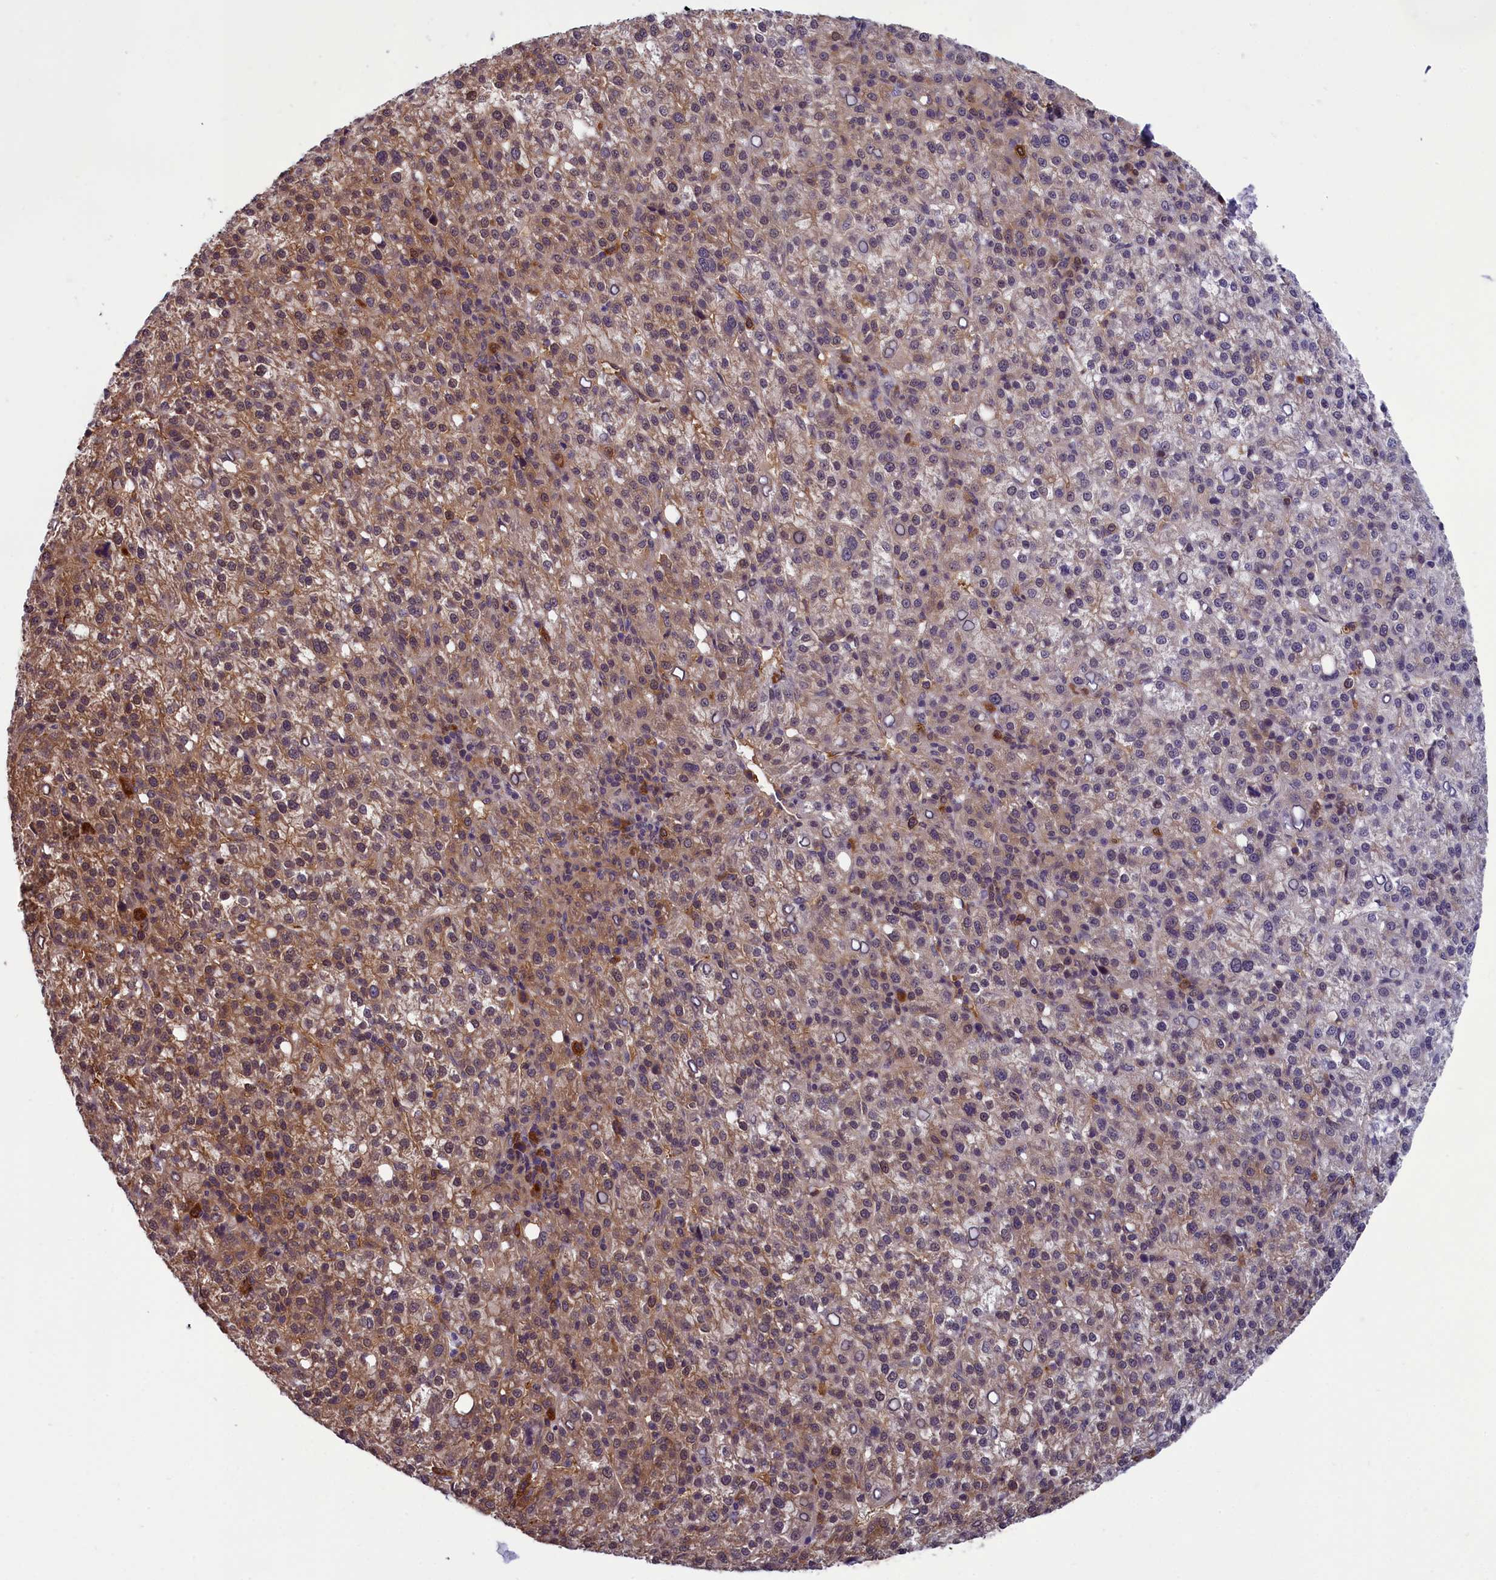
{"staining": {"intensity": "moderate", "quantity": "25%-75%", "location": "cytoplasmic/membranous,nuclear"}, "tissue": "liver cancer", "cell_type": "Tumor cells", "image_type": "cancer", "snomed": [{"axis": "morphology", "description": "Carcinoma, Hepatocellular, NOS"}, {"axis": "topography", "description": "Liver"}], "caption": "Protein expression by immunohistochemistry (IHC) demonstrates moderate cytoplasmic/membranous and nuclear positivity in approximately 25%-75% of tumor cells in liver cancer (hepatocellular carcinoma).", "gene": "ABCC8", "patient": {"sex": "female", "age": 58}}